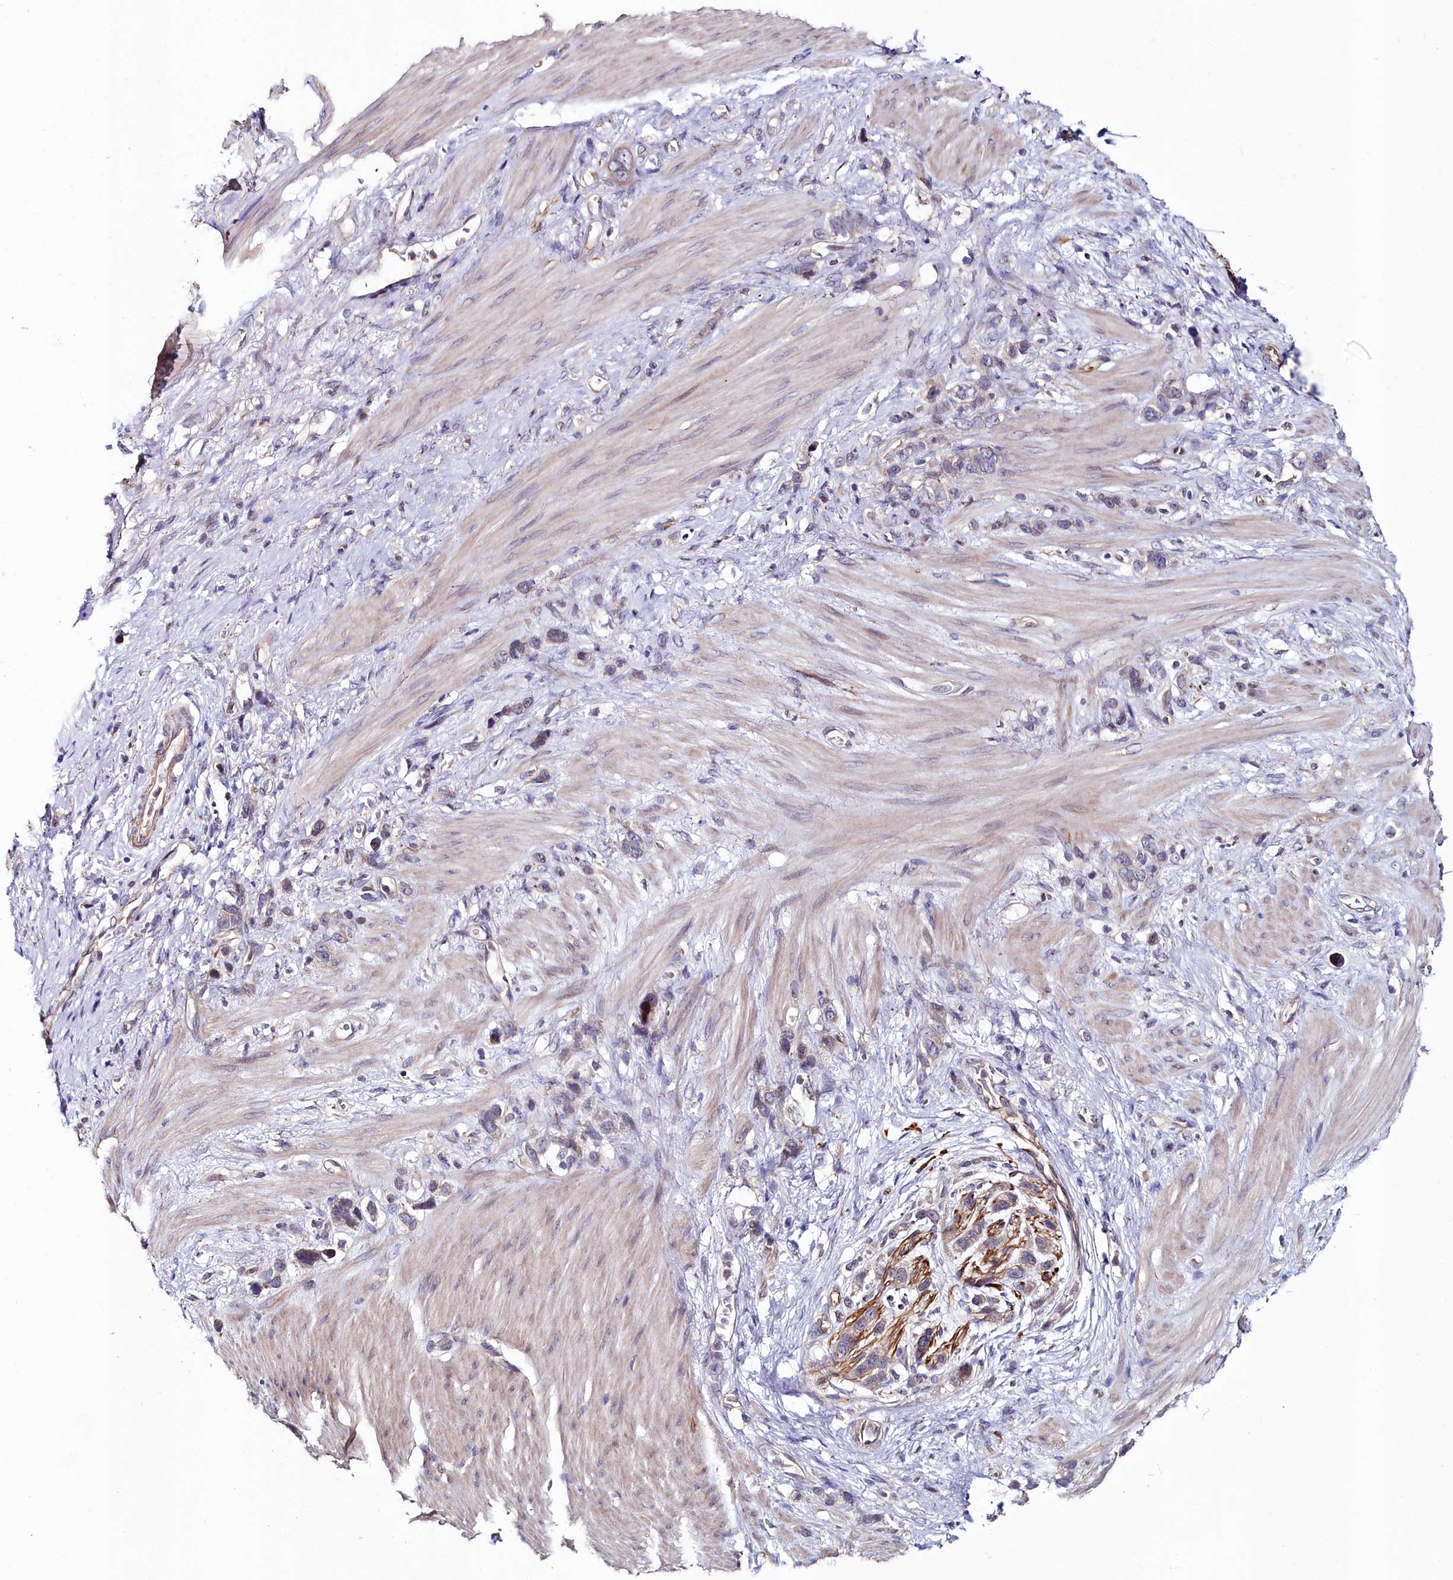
{"staining": {"intensity": "weak", "quantity": "<25%", "location": "cytoplasmic/membranous"}, "tissue": "stomach cancer", "cell_type": "Tumor cells", "image_type": "cancer", "snomed": [{"axis": "morphology", "description": "Adenocarcinoma, NOS"}, {"axis": "morphology", "description": "Adenocarcinoma, High grade"}, {"axis": "topography", "description": "Stomach, upper"}, {"axis": "topography", "description": "Stomach, lower"}], "caption": "This is an immunohistochemistry histopathology image of adenocarcinoma (stomach). There is no positivity in tumor cells.", "gene": "C4orf19", "patient": {"sex": "female", "age": 65}}